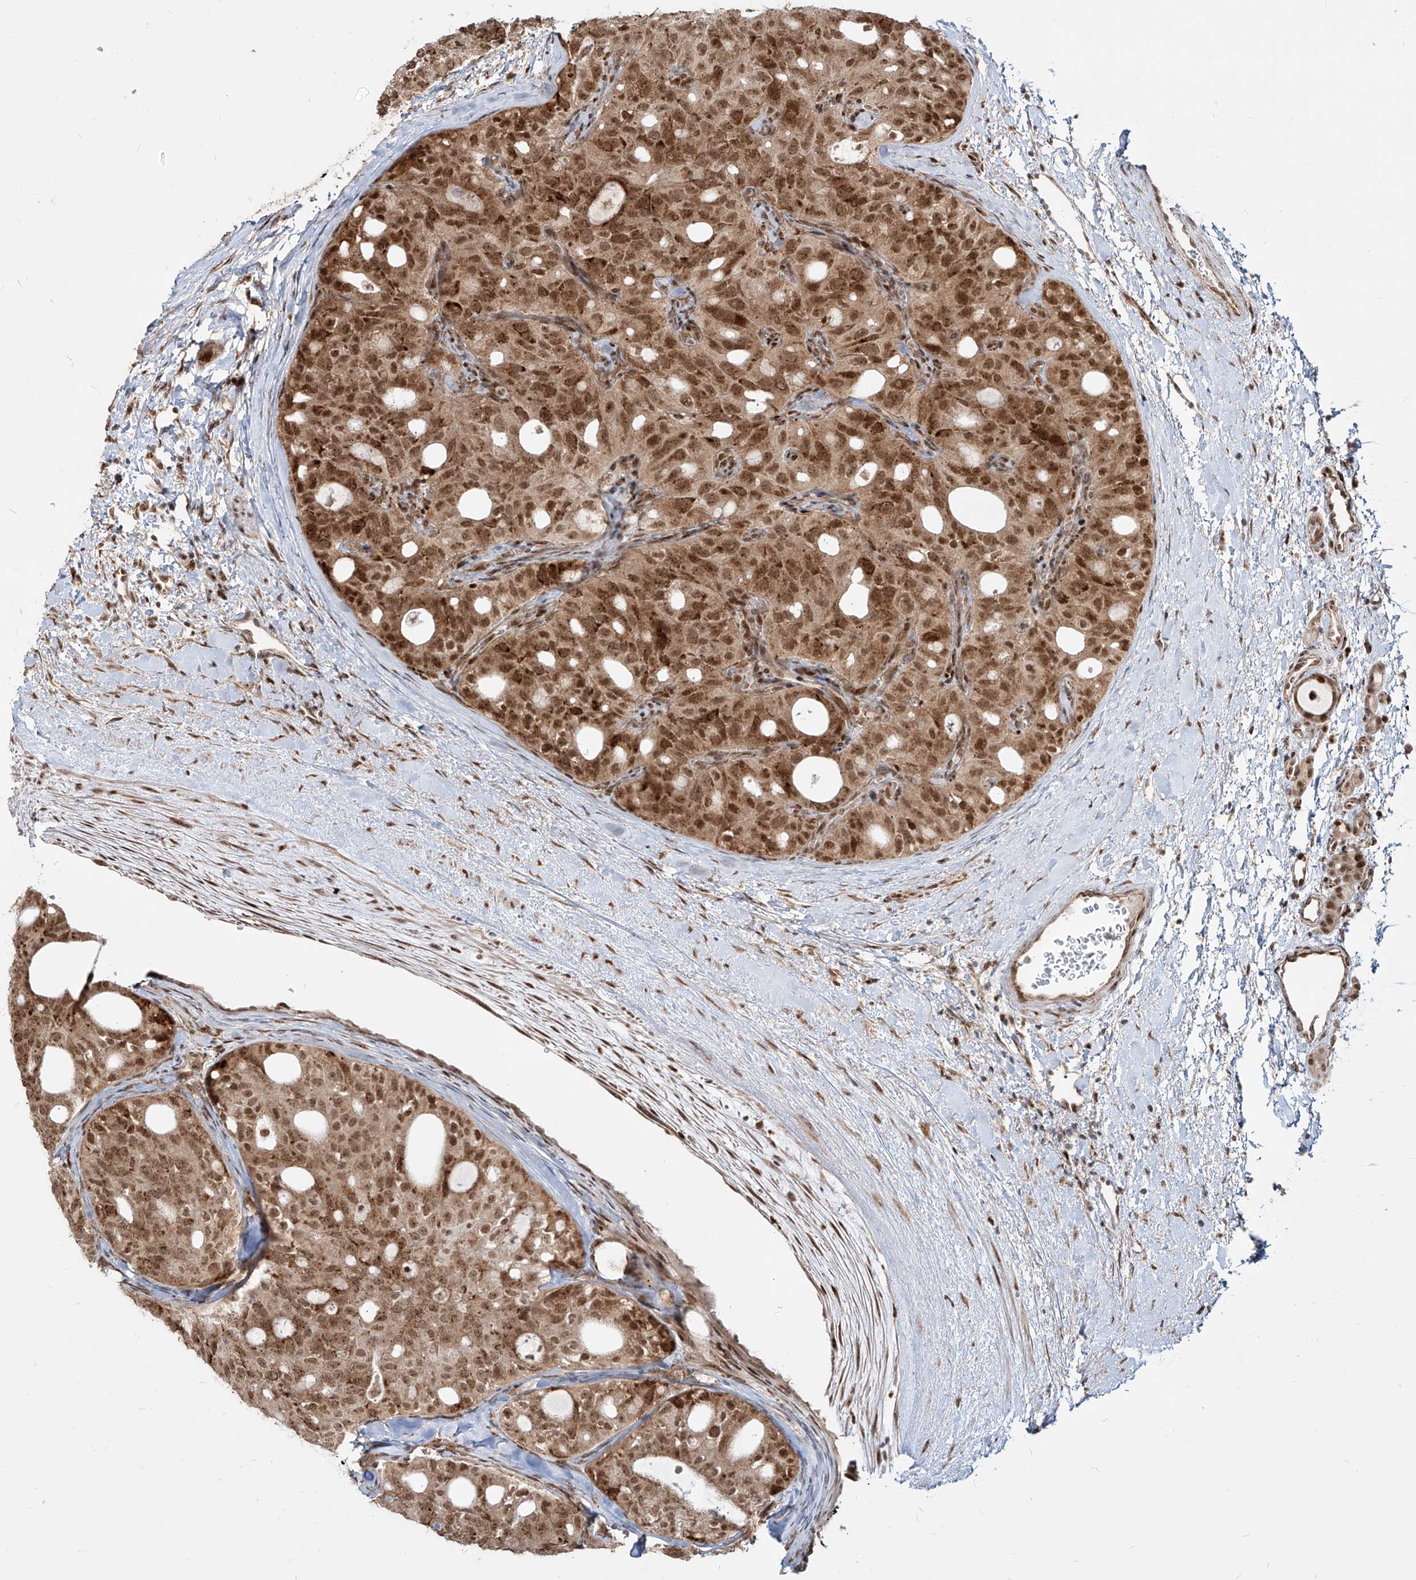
{"staining": {"intensity": "moderate", "quantity": ">75%", "location": "cytoplasmic/membranous,nuclear"}, "tissue": "thyroid cancer", "cell_type": "Tumor cells", "image_type": "cancer", "snomed": [{"axis": "morphology", "description": "Follicular adenoma carcinoma, NOS"}, {"axis": "topography", "description": "Thyroid gland"}], "caption": "About >75% of tumor cells in human thyroid cancer (follicular adenoma carcinoma) exhibit moderate cytoplasmic/membranous and nuclear protein staining as visualized by brown immunohistochemical staining.", "gene": "ZNF710", "patient": {"sex": "male", "age": 75}}